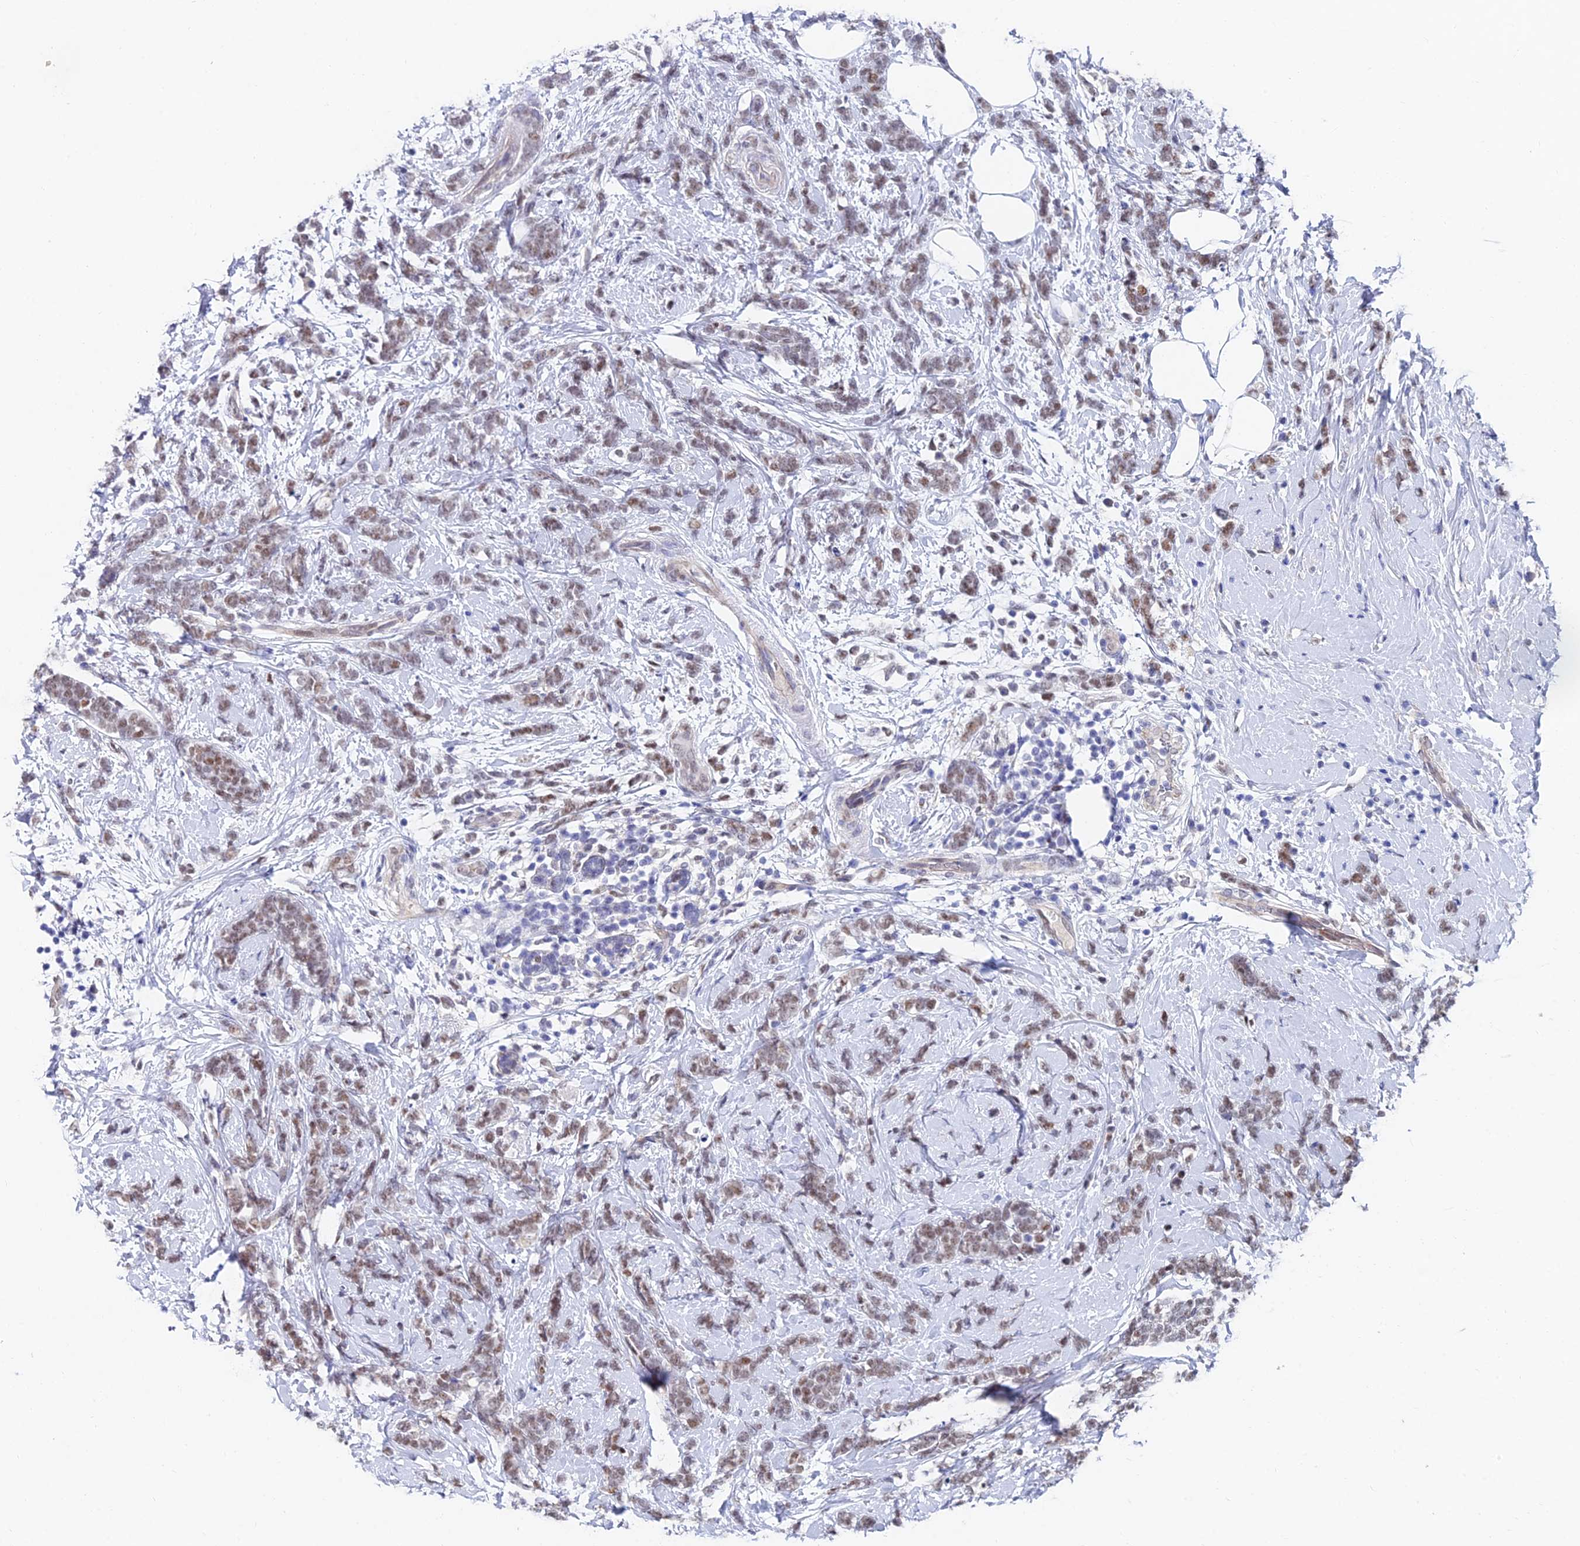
{"staining": {"intensity": "weak", "quantity": ">75%", "location": "nuclear"}, "tissue": "breast cancer", "cell_type": "Tumor cells", "image_type": "cancer", "snomed": [{"axis": "morphology", "description": "Lobular carcinoma"}, {"axis": "topography", "description": "Breast"}], "caption": "The photomicrograph exhibits staining of breast cancer (lobular carcinoma), revealing weak nuclear protein expression (brown color) within tumor cells.", "gene": "TRIM24", "patient": {"sex": "female", "age": 58}}